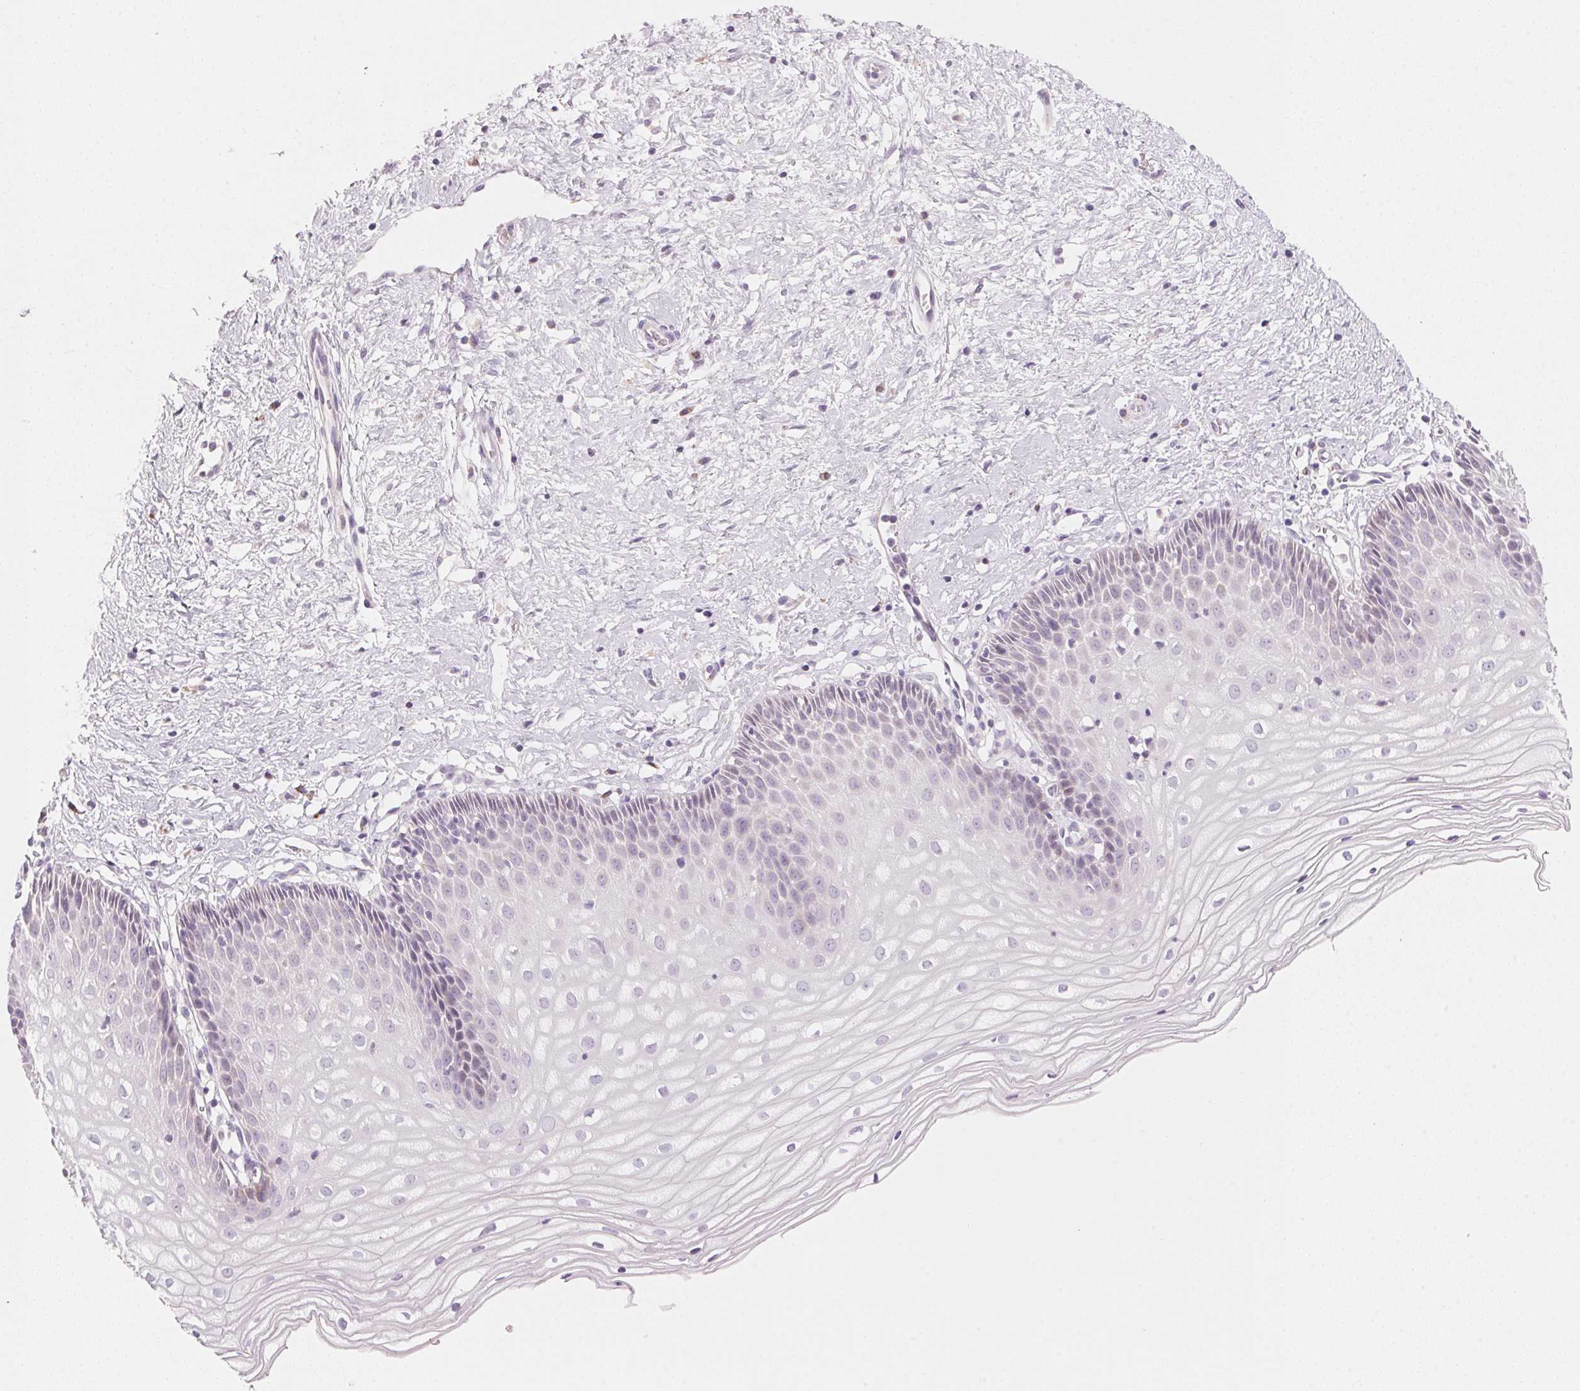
{"staining": {"intensity": "negative", "quantity": "none", "location": "none"}, "tissue": "cervix", "cell_type": "Glandular cells", "image_type": "normal", "snomed": [{"axis": "morphology", "description": "Normal tissue, NOS"}, {"axis": "topography", "description": "Cervix"}], "caption": "The histopathology image displays no significant staining in glandular cells of cervix. (DAB (3,3'-diaminobenzidine) IHC with hematoxylin counter stain).", "gene": "HOXB13", "patient": {"sex": "female", "age": 36}}